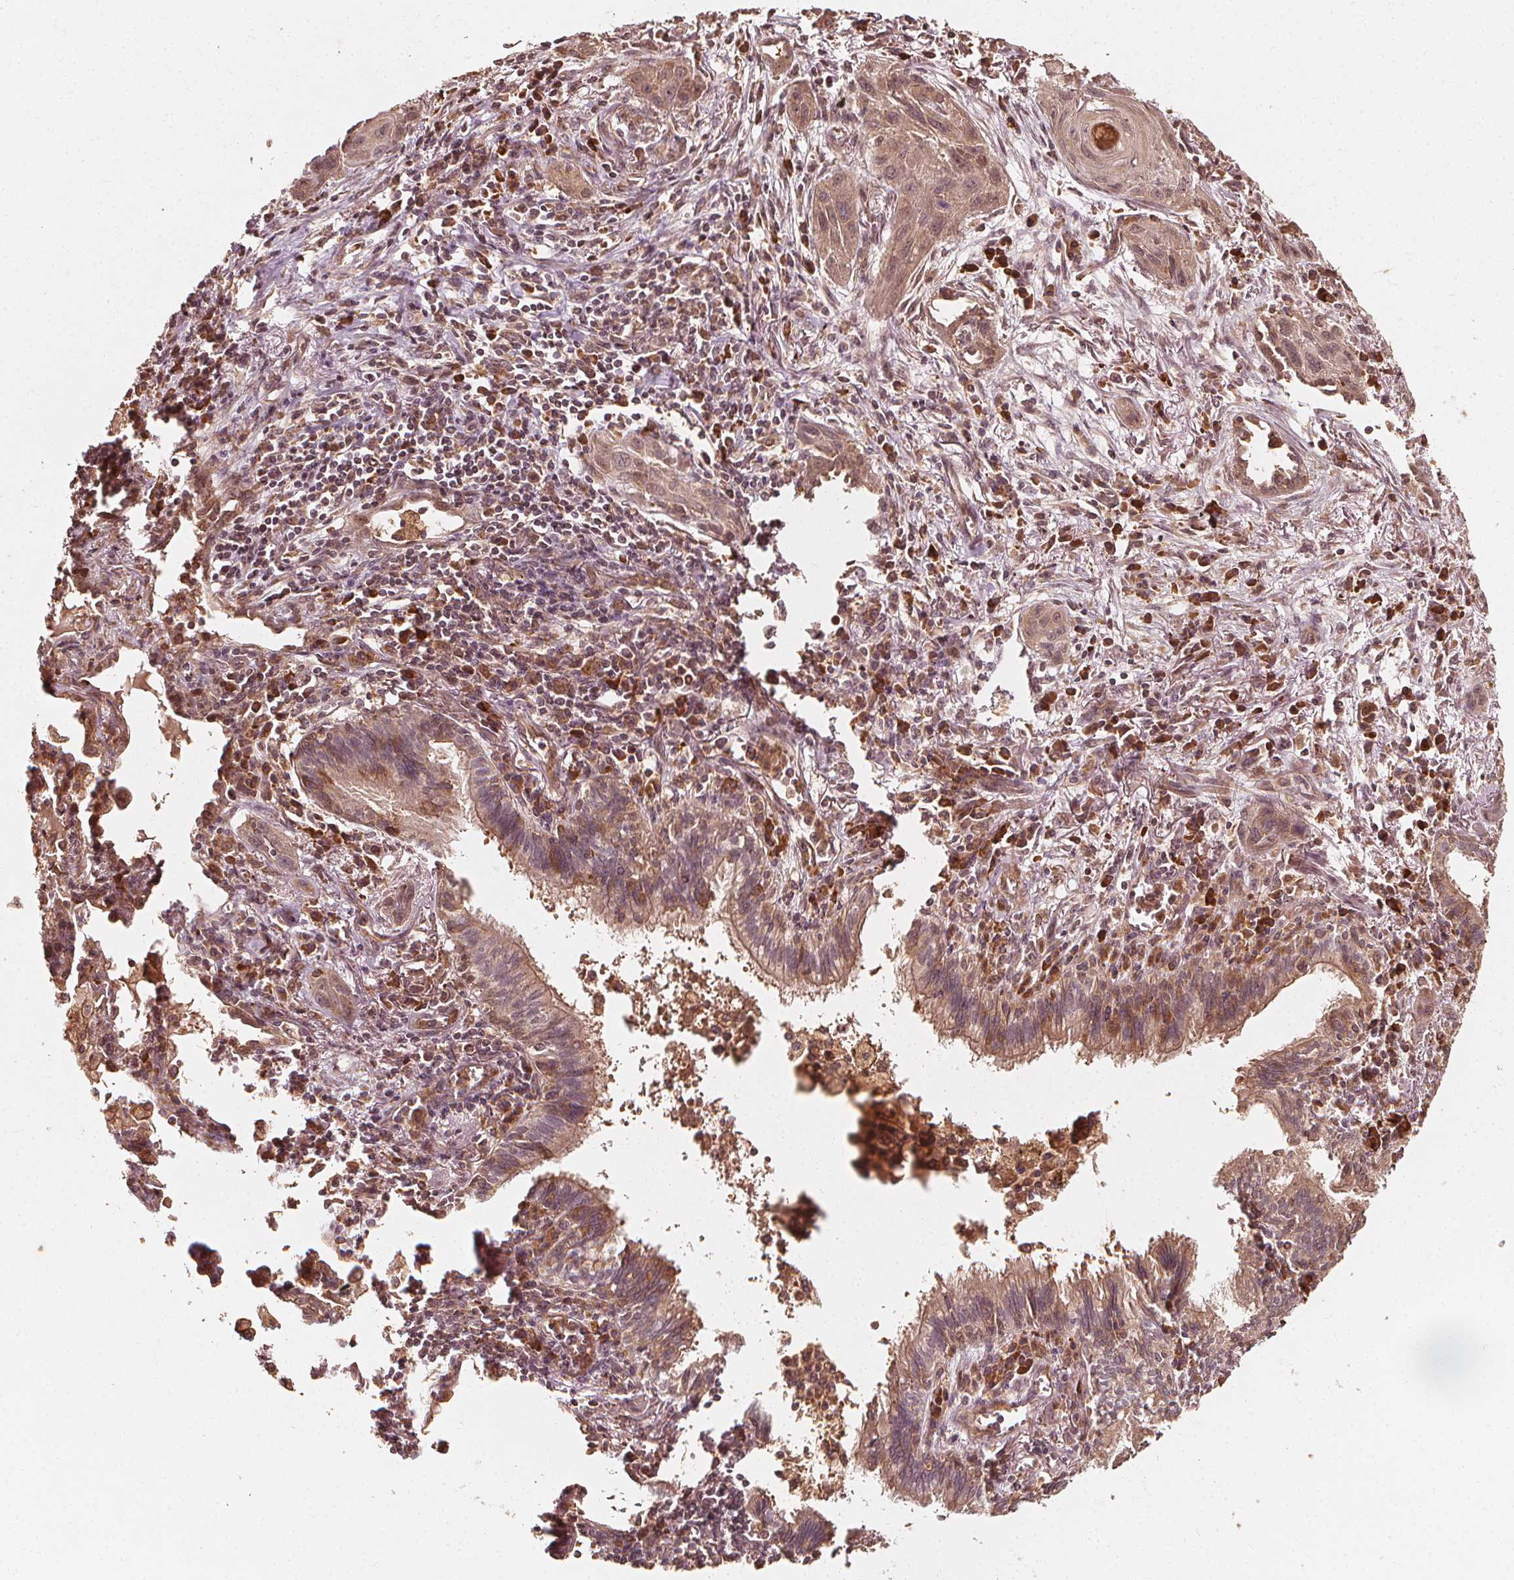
{"staining": {"intensity": "weak", "quantity": "25%-75%", "location": "cytoplasmic/membranous,nuclear"}, "tissue": "lung cancer", "cell_type": "Tumor cells", "image_type": "cancer", "snomed": [{"axis": "morphology", "description": "Squamous cell carcinoma, NOS"}, {"axis": "topography", "description": "Lung"}], "caption": "High-magnification brightfield microscopy of squamous cell carcinoma (lung) stained with DAB (3,3'-diaminobenzidine) (brown) and counterstained with hematoxylin (blue). tumor cells exhibit weak cytoplasmic/membranous and nuclear expression is appreciated in approximately25%-75% of cells. (DAB (3,3'-diaminobenzidine) IHC with brightfield microscopy, high magnification).", "gene": "NPC1", "patient": {"sex": "male", "age": 79}}